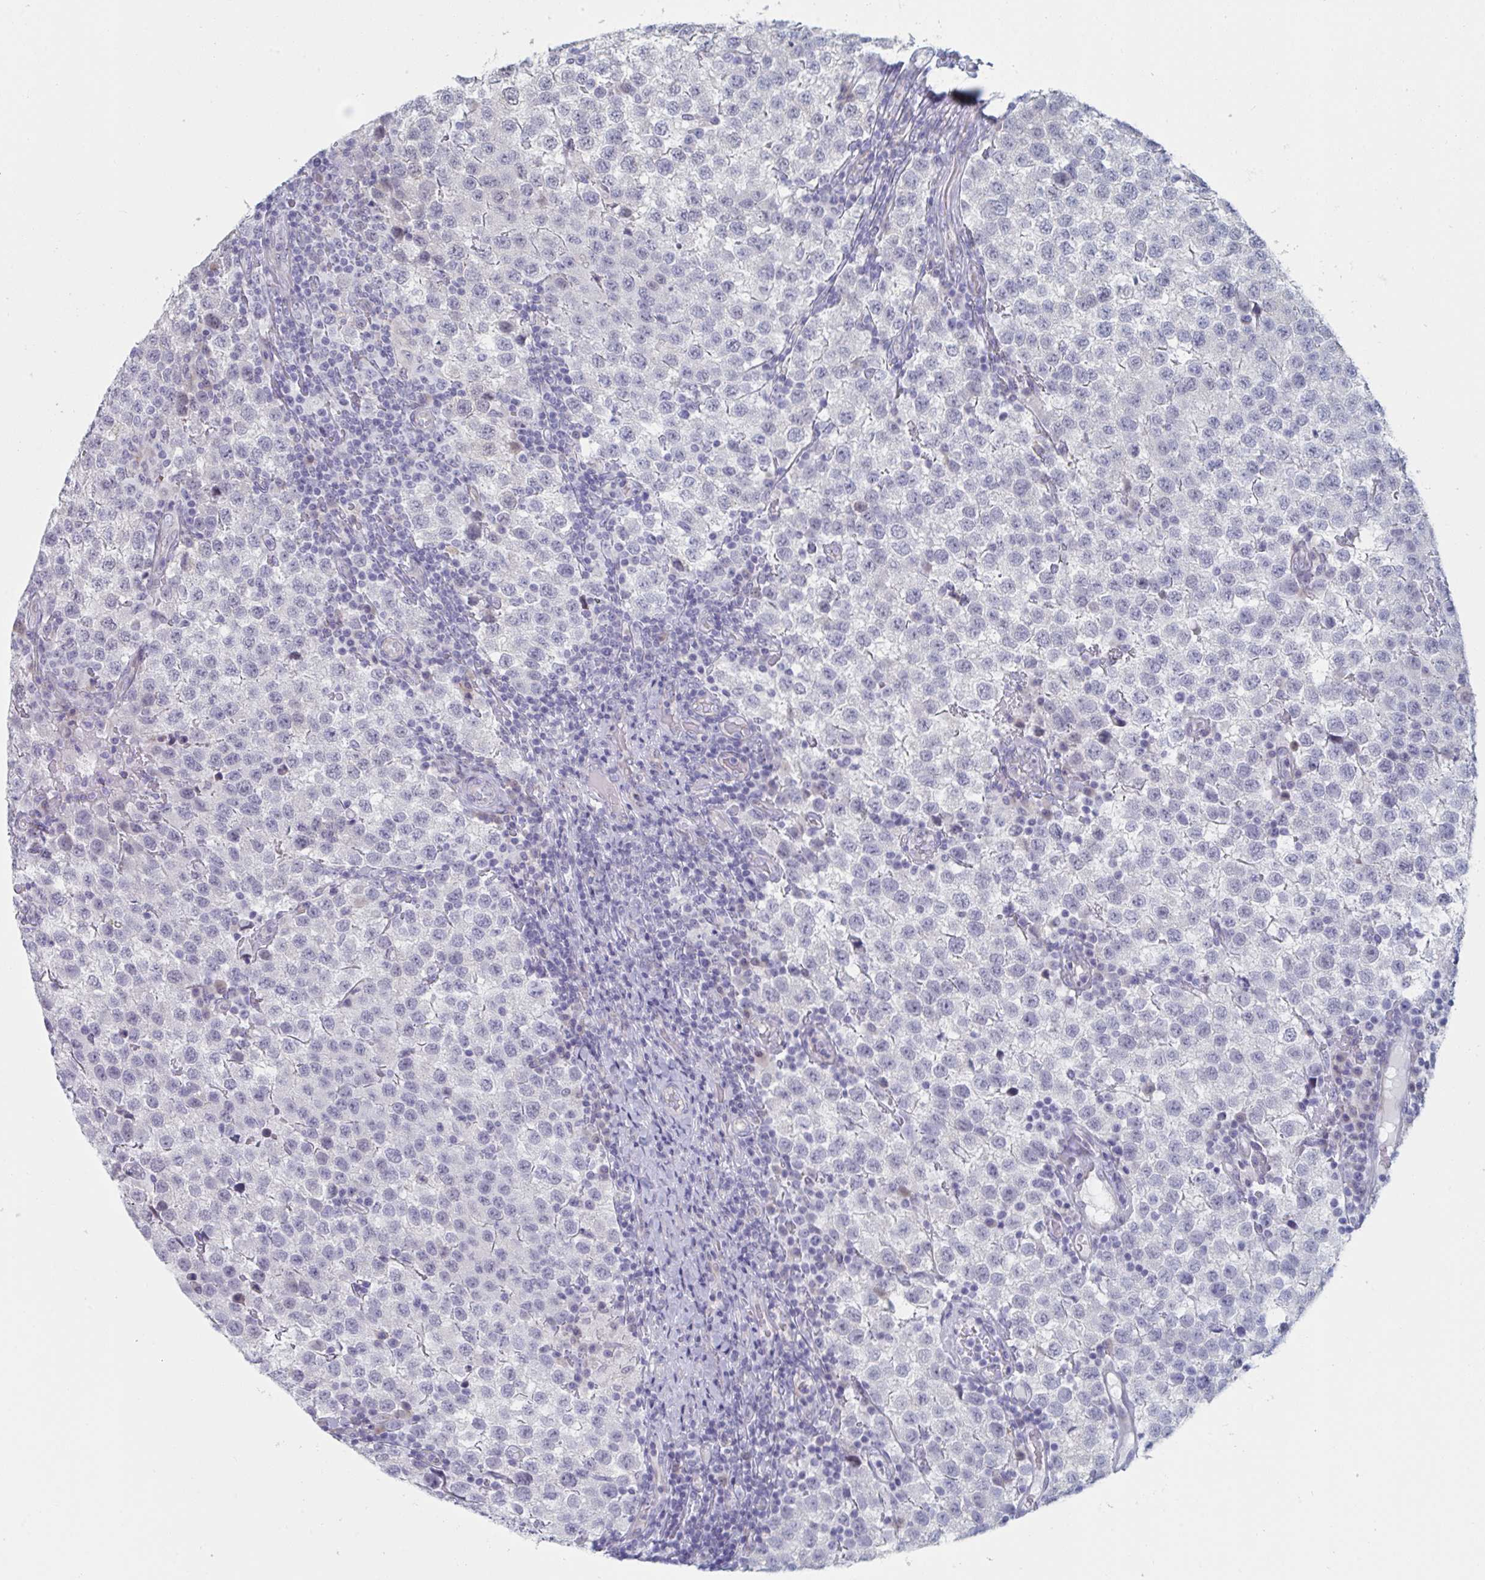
{"staining": {"intensity": "negative", "quantity": "none", "location": "none"}, "tissue": "testis cancer", "cell_type": "Tumor cells", "image_type": "cancer", "snomed": [{"axis": "morphology", "description": "Seminoma, NOS"}, {"axis": "topography", "description": "Testis"}], "caption": "The image reveals no significant positivity in tumor cells of testis seminoma.", "gene": "FOXA1", "patient": {"sex": "male", "age": 34}}